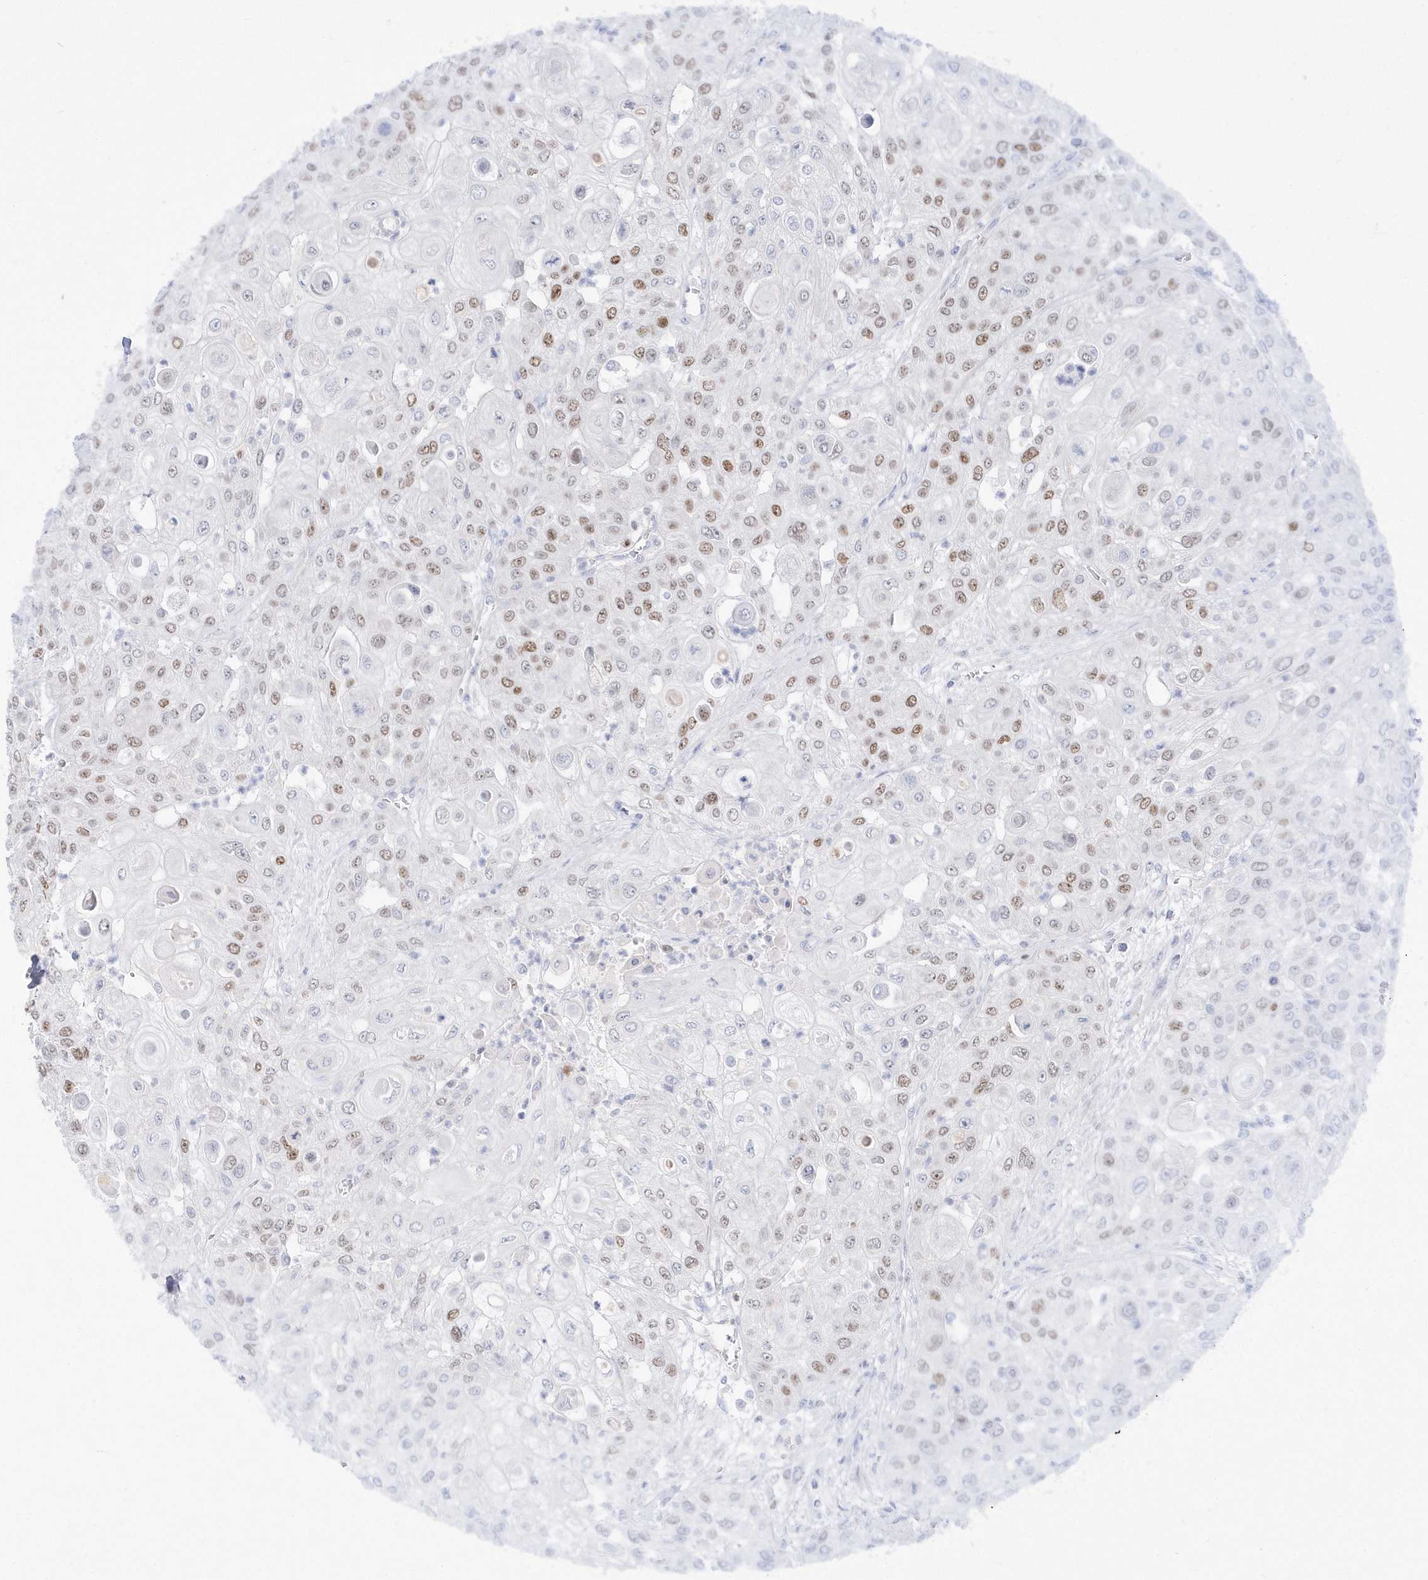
{"staining": {"intensity": "moderate", "quantity": "25%-75%", "location": "nuclear"}, "tissue": "urothelial cancer", "cell_type": "Tumor cells", "image_type": "cancer", "snomed": [{"axis": "morphology", "description": "Urothelial carcinoma, High grade"}, {"axis": "topography", "description": "Urinary bladder"}], "caption": "Immunohistochemical staining of human high-grade urothelial carcinoma reveals moderate nuclear protein staining in approximately 25%-75% of tumor cells.", "gene": "TMCO6", "patient": {"sex": "female", "age": 79}}